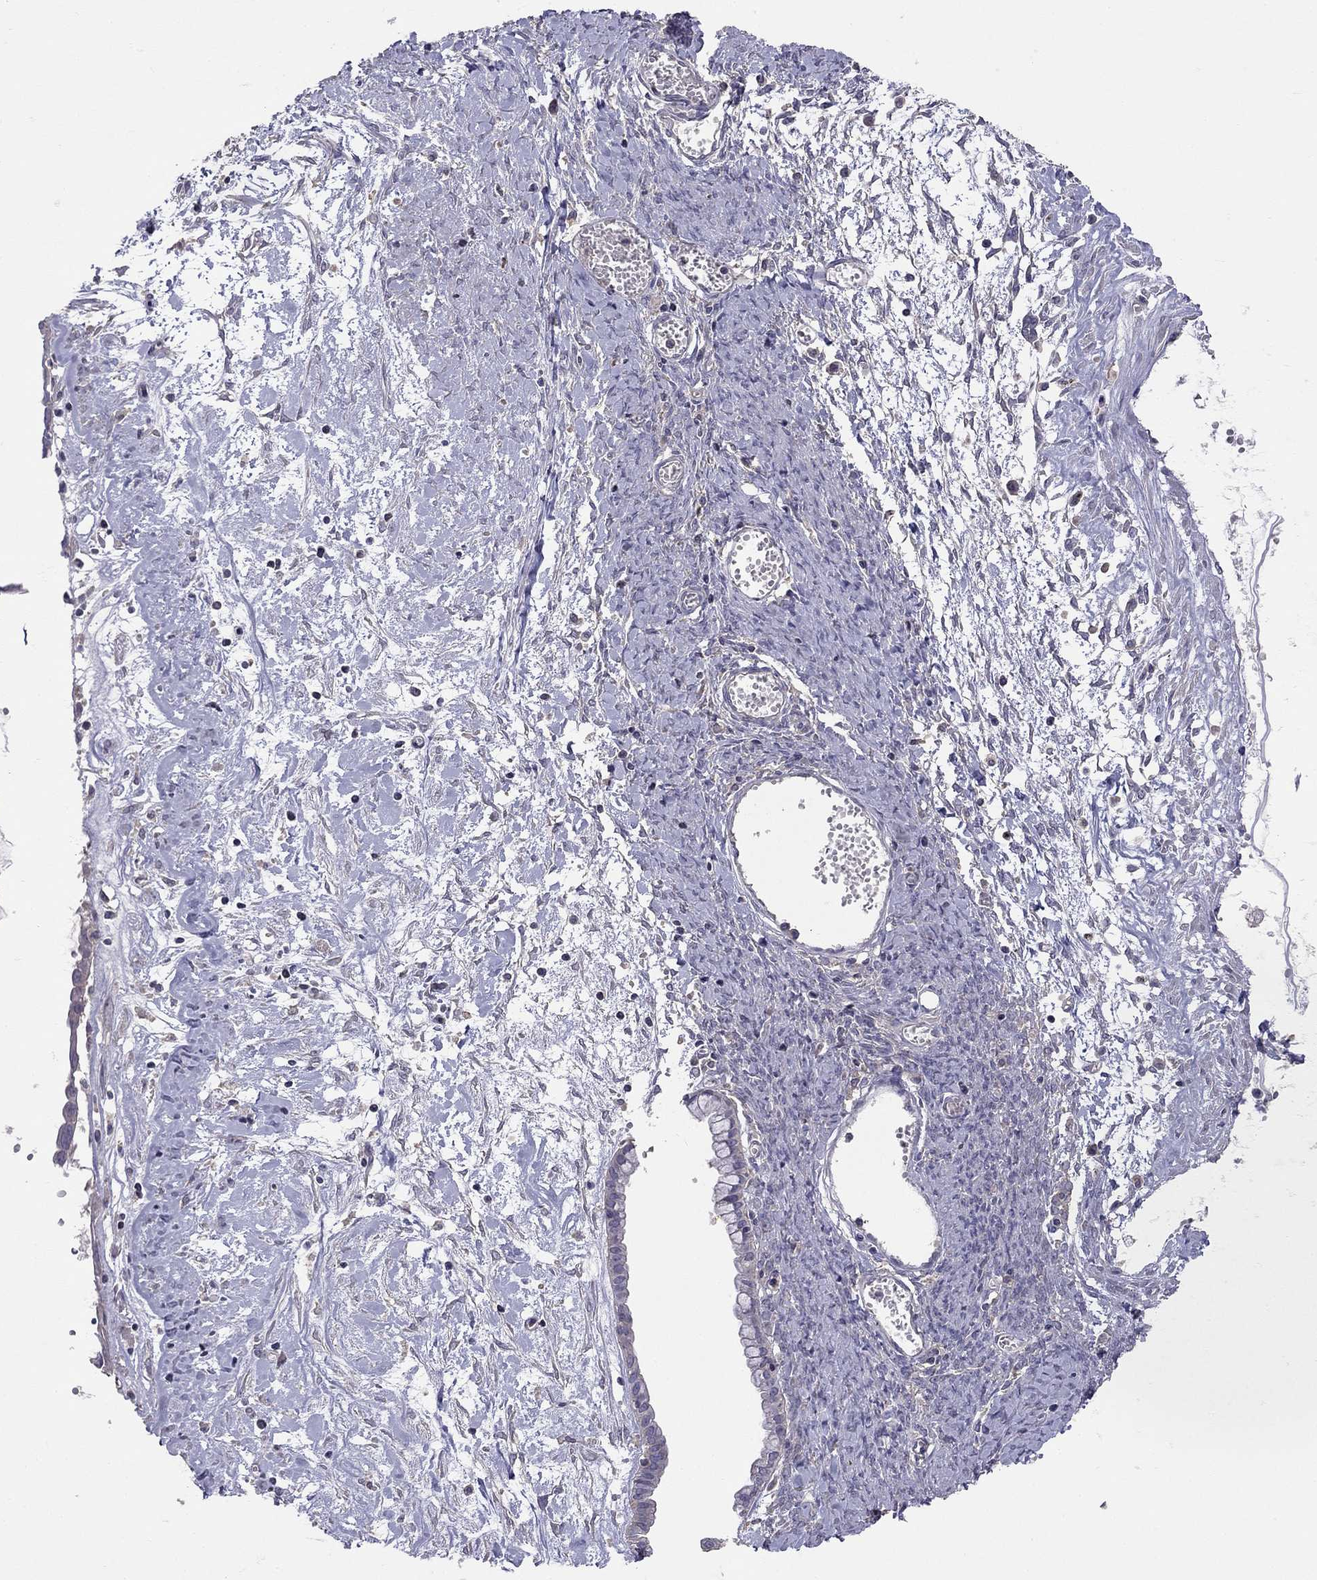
{"staining": {"intensity": "negative", "quantity": "none", "location": "none"}, "tissue": "ovarian cancer", "cell_type": "Tumor cells", "image_type": "cancer", "snomed": [{"axis": "morphology", "description": "Cystadenocarcinoma, mucinous, NOS"}, {"axis": "topography", "description": "Ovary"}], "caption": "Immunohistochemical staining of mucinous cystadenocarcinoma (ovarian) exhibits no significant staining in tumor cells.", "gene": "RTP5", "patient": {"sex": "female", "age": 67}}